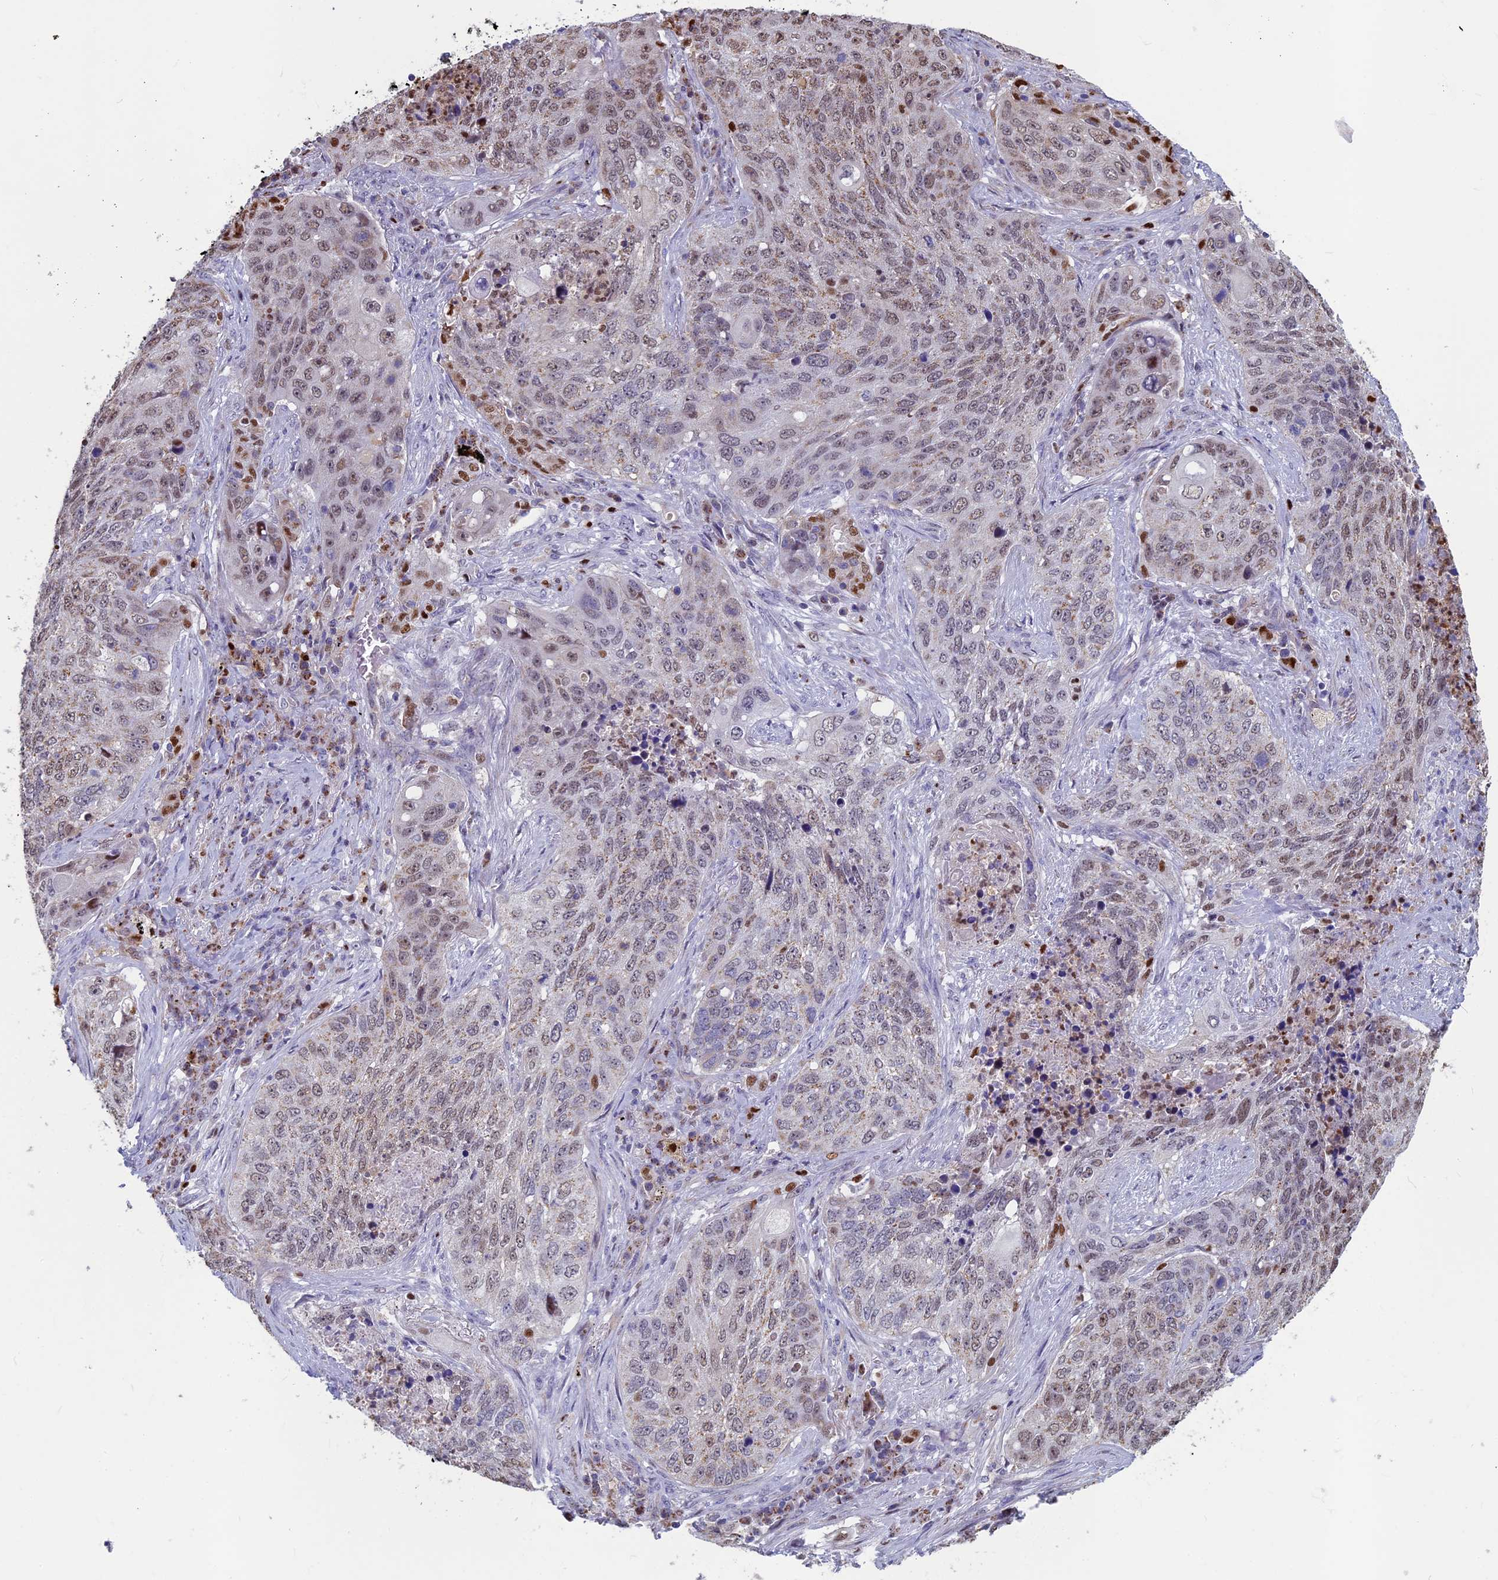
{"staining": {"intensity": "weak", "quantity": "25%-75%", "location": "nuclear"}, "tissue": "lung cancer", "cell_type": "Tumor cells", "image_type": "cancer", "snomed": [{"axis": "morphology", "description": "Squamous cell carcinoma, NOS"}, {"axis": "topography", "description": "Lung"}], "caption": "IHC histopathology image of neoplastic tissue: human lung squamous cell carcinoma stained using immunohistochemistry (IHC) demonstrates low levels of weak protein expression localized specifically in the nuclear of tumor cells, appearing as a nuclear brown color.", "gene": "ACSS1", "patient": {"sex": "female", "age": 63}}